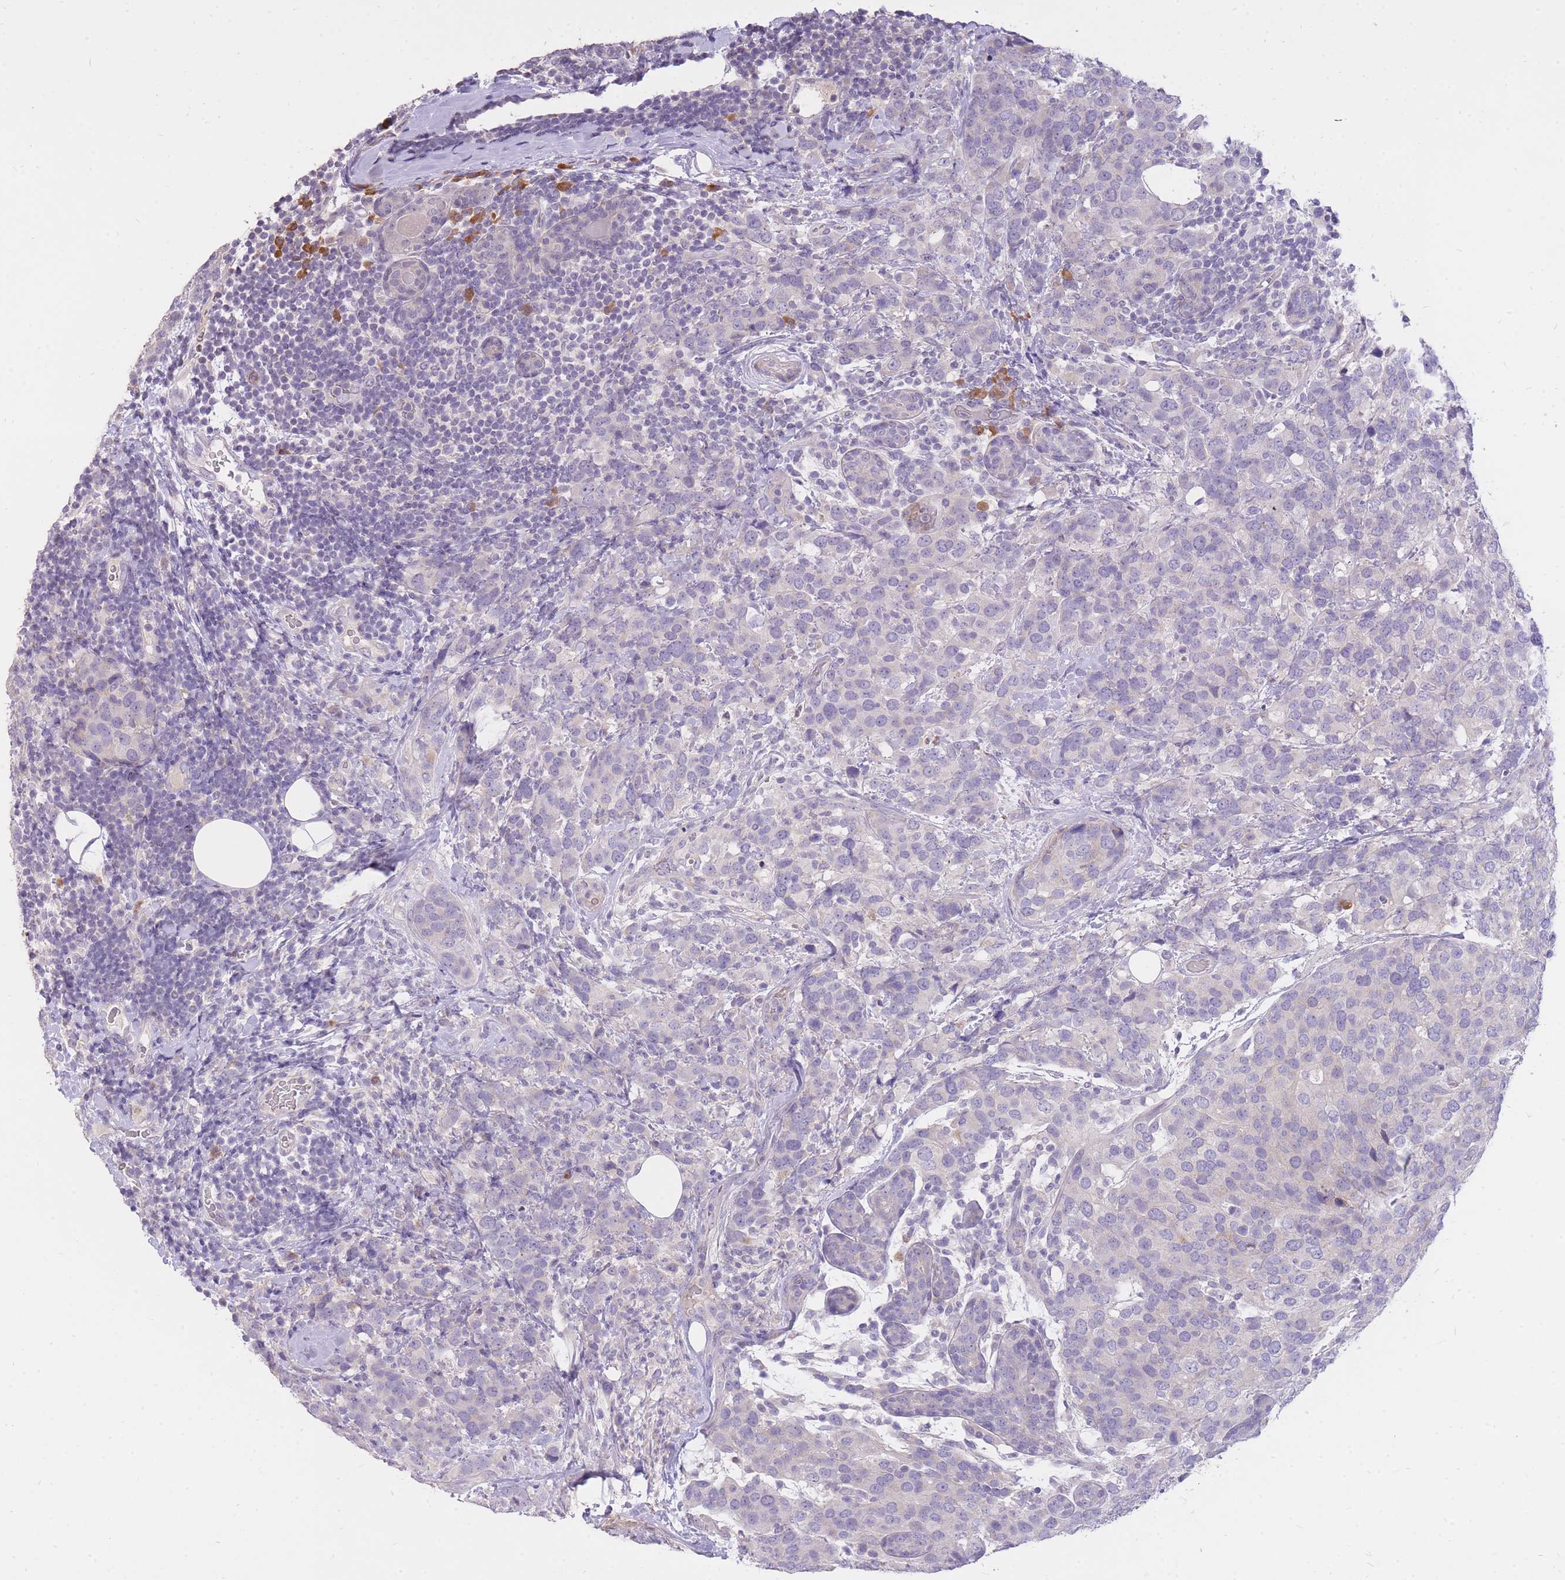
{"staining": {"intensity": "negative", "quantity": "none", "location": "none"}, "tissue": "breast cancer", "cell_type": "Tumor cells", "image_type": "cancer", "snomed": [{"axis": "morphology", "description": "Lobular carcinoma"}, {"axis": "topography", "description": "Breast"}], "caption": "The immunohistochemistry (IHC) histopathology image has no significant positivity in tumor cells of breast cancer tissue.", "gene": "FRG2C", "patient": {"sex": "female", "age": 59}}